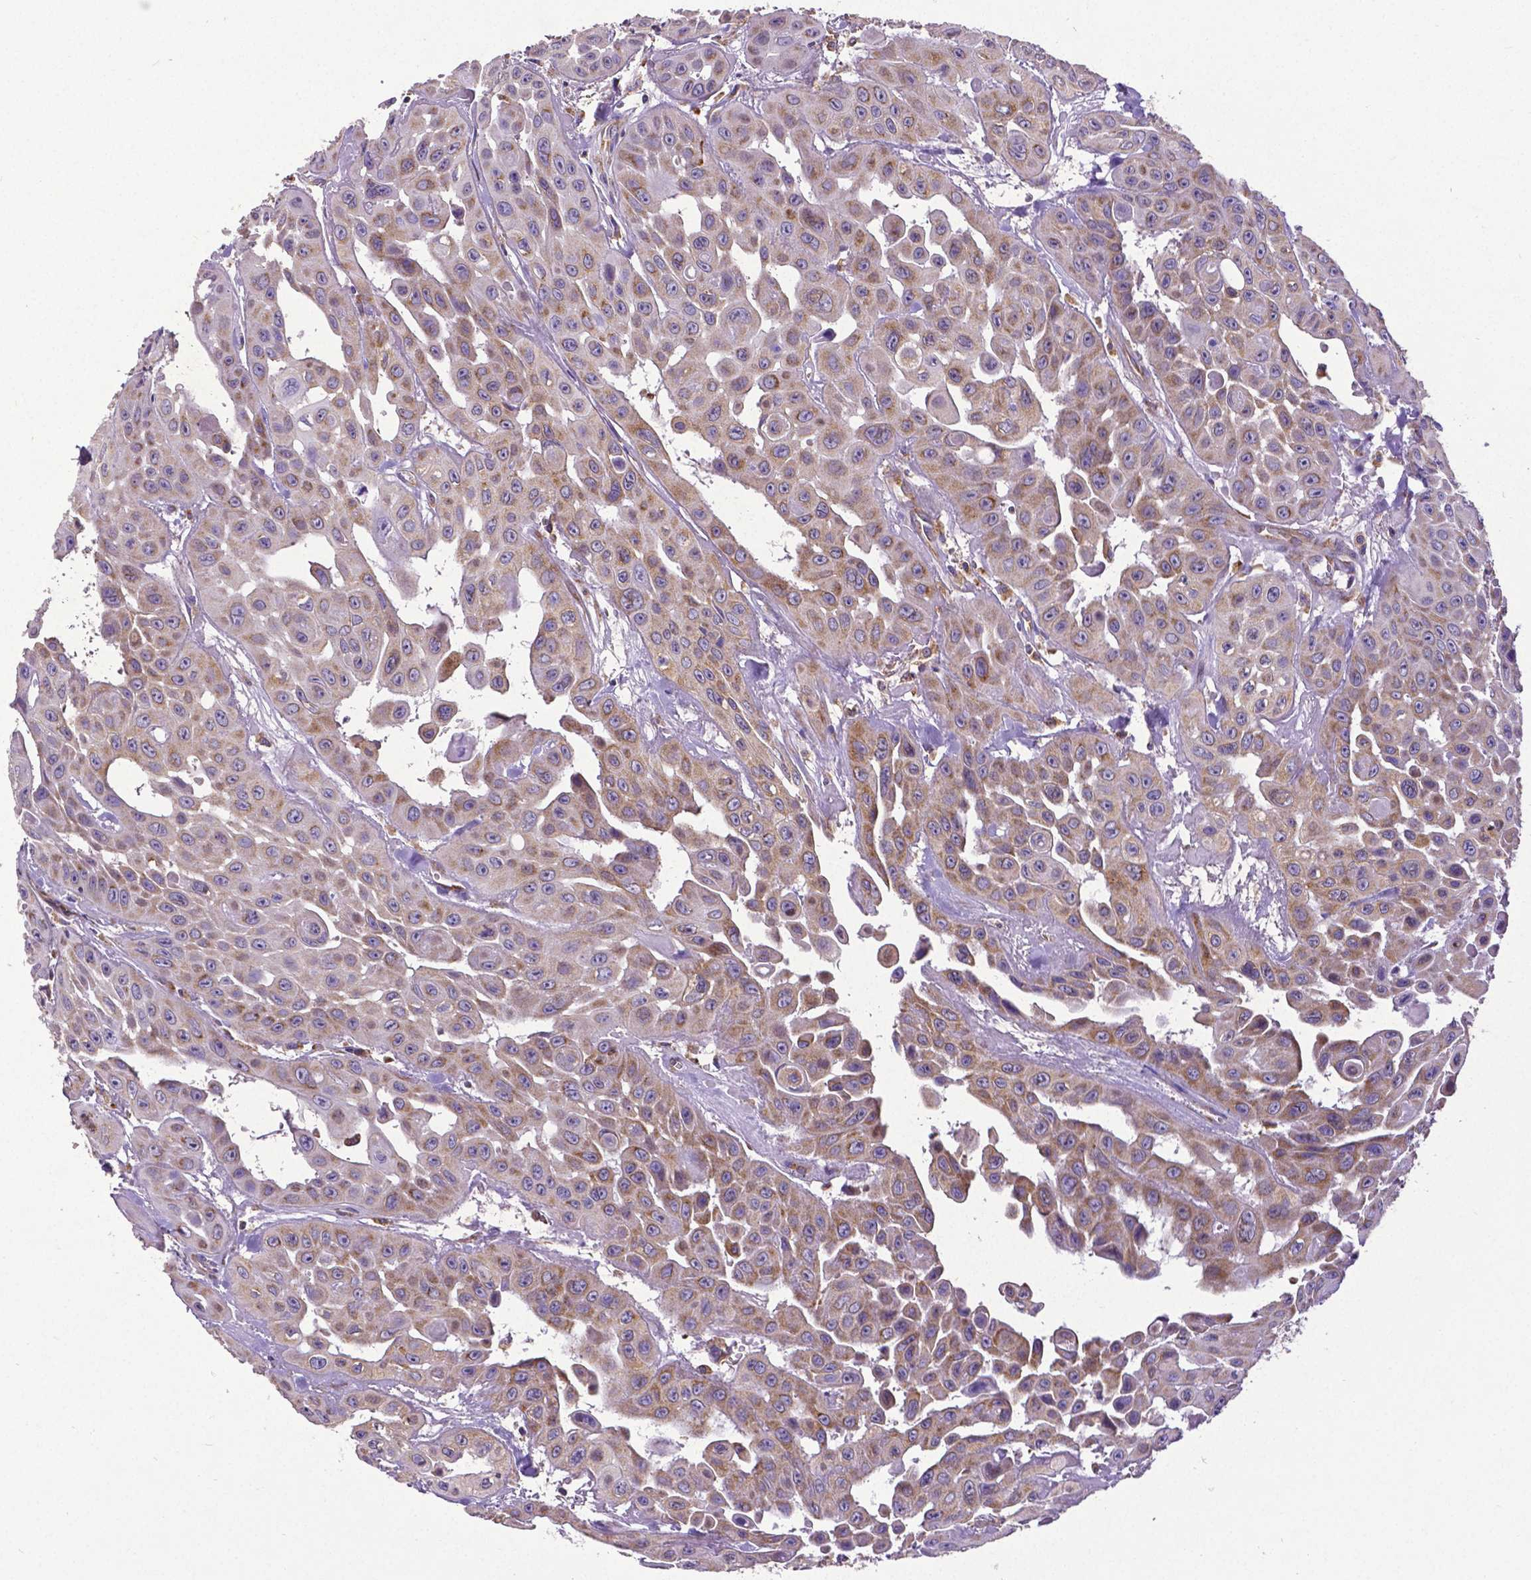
{"staining": {"intensity": "moderate", "quantity": "<25%", "location": "cytoplasmic/membranous"}, "tissue": "head and neck cancer", "cell_type": "Tumor cells", "image_type": "cancer", "snomed": [{"axis": "morphology", "description": "Adenocarcinoma, NOS"}, {"axis": "topography", "description": "Head-Neck"}], "caption": "A histopathology image of adenocarcinoma (head and neck) stained for a protein exhibits moderate cytoplasmic/membranous brown staining in tumor cells.", "gene": "MTDH", "patient": {"sex": "male", "age": 73}}